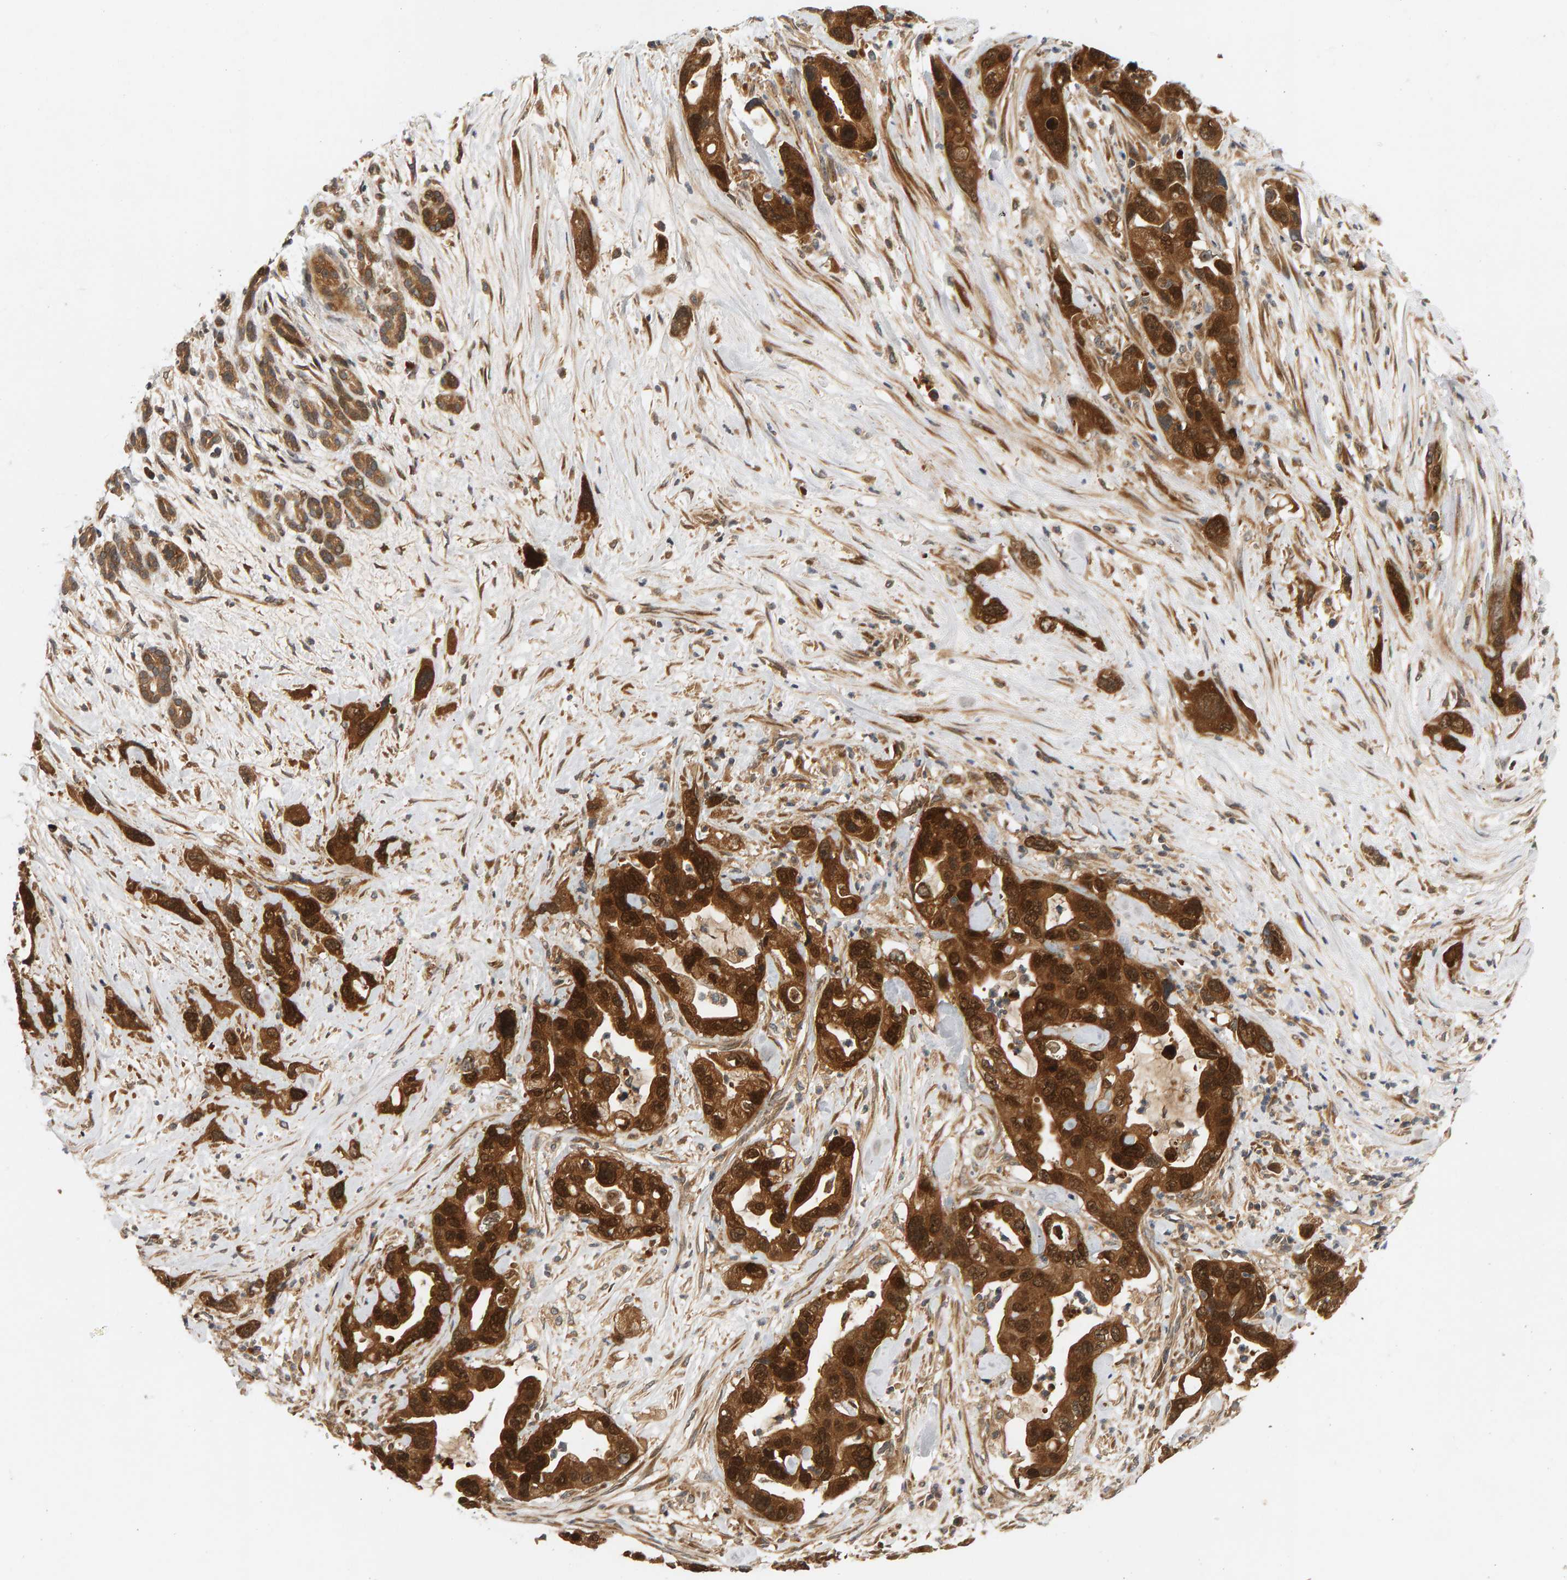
{"staining": {"intensity": "strong", "quantity": ">75%", "location": "cytoplasmic/membranous,nuclear"}, "tissue": "pancreatic cancer", "cell_type": "Tumor cells", "image_type": "cancer", "snomed": [{"axis": "morphology", "description": "Adenocarcinoma, NOS"}, {"axis": "topography", "description": "Pancreas"}], "caption": "High-power microscopy captured an IHC photomicrograph of pancreatic cancer, revealing strong cytoplasmic/membranous and nuclear staining in approximately >75% of tumor cells.", "gene": "BAHCC1", "patient": {"sex": "female", "age": 70}}